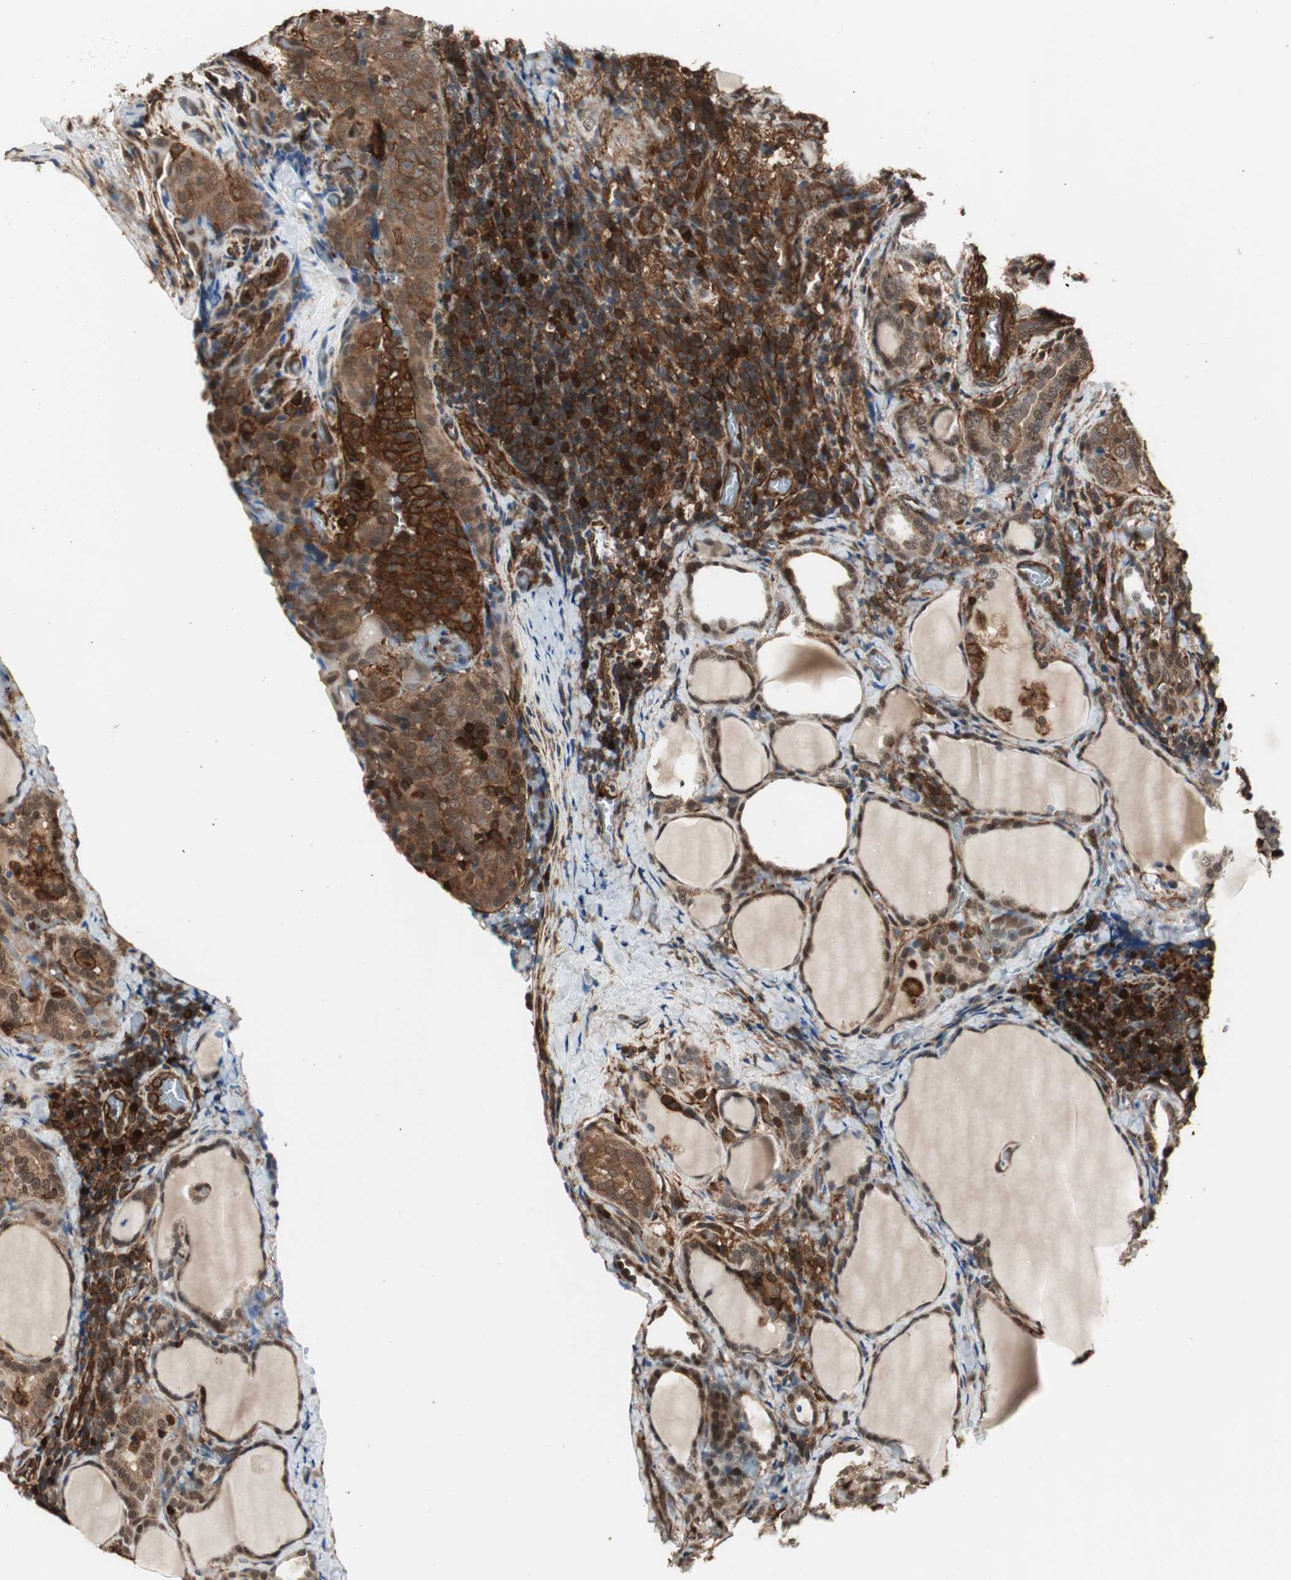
{"staining": {"intensity": "moderate", "quantity": ">75%", "location": "cytoplasmic/membranous"}, "tissue": "thyroid cancer", "cell_type": "Tumor cells", "image_type": "cancer", "snomed": [{"axis": "morphology", "description": "Papillary adenocarcinoma, NOS"}, {"axis": "topography", "description": "Thyroid gland"}], "caption": "Protein staining shows moderate cytoplasmic/membranous staining in approximately >75% of tumor cells in papillary adenocarcinoma (thyroid). The staining was performed using DAB (3,3'-diaminobenzidine) to visualize the protein expression in brown, while the nuclei were stained in blue with hematoxylin (Magnification: 20x).", "gene": "PTPN11", "patient": {"sex": "female", "age": 30}}